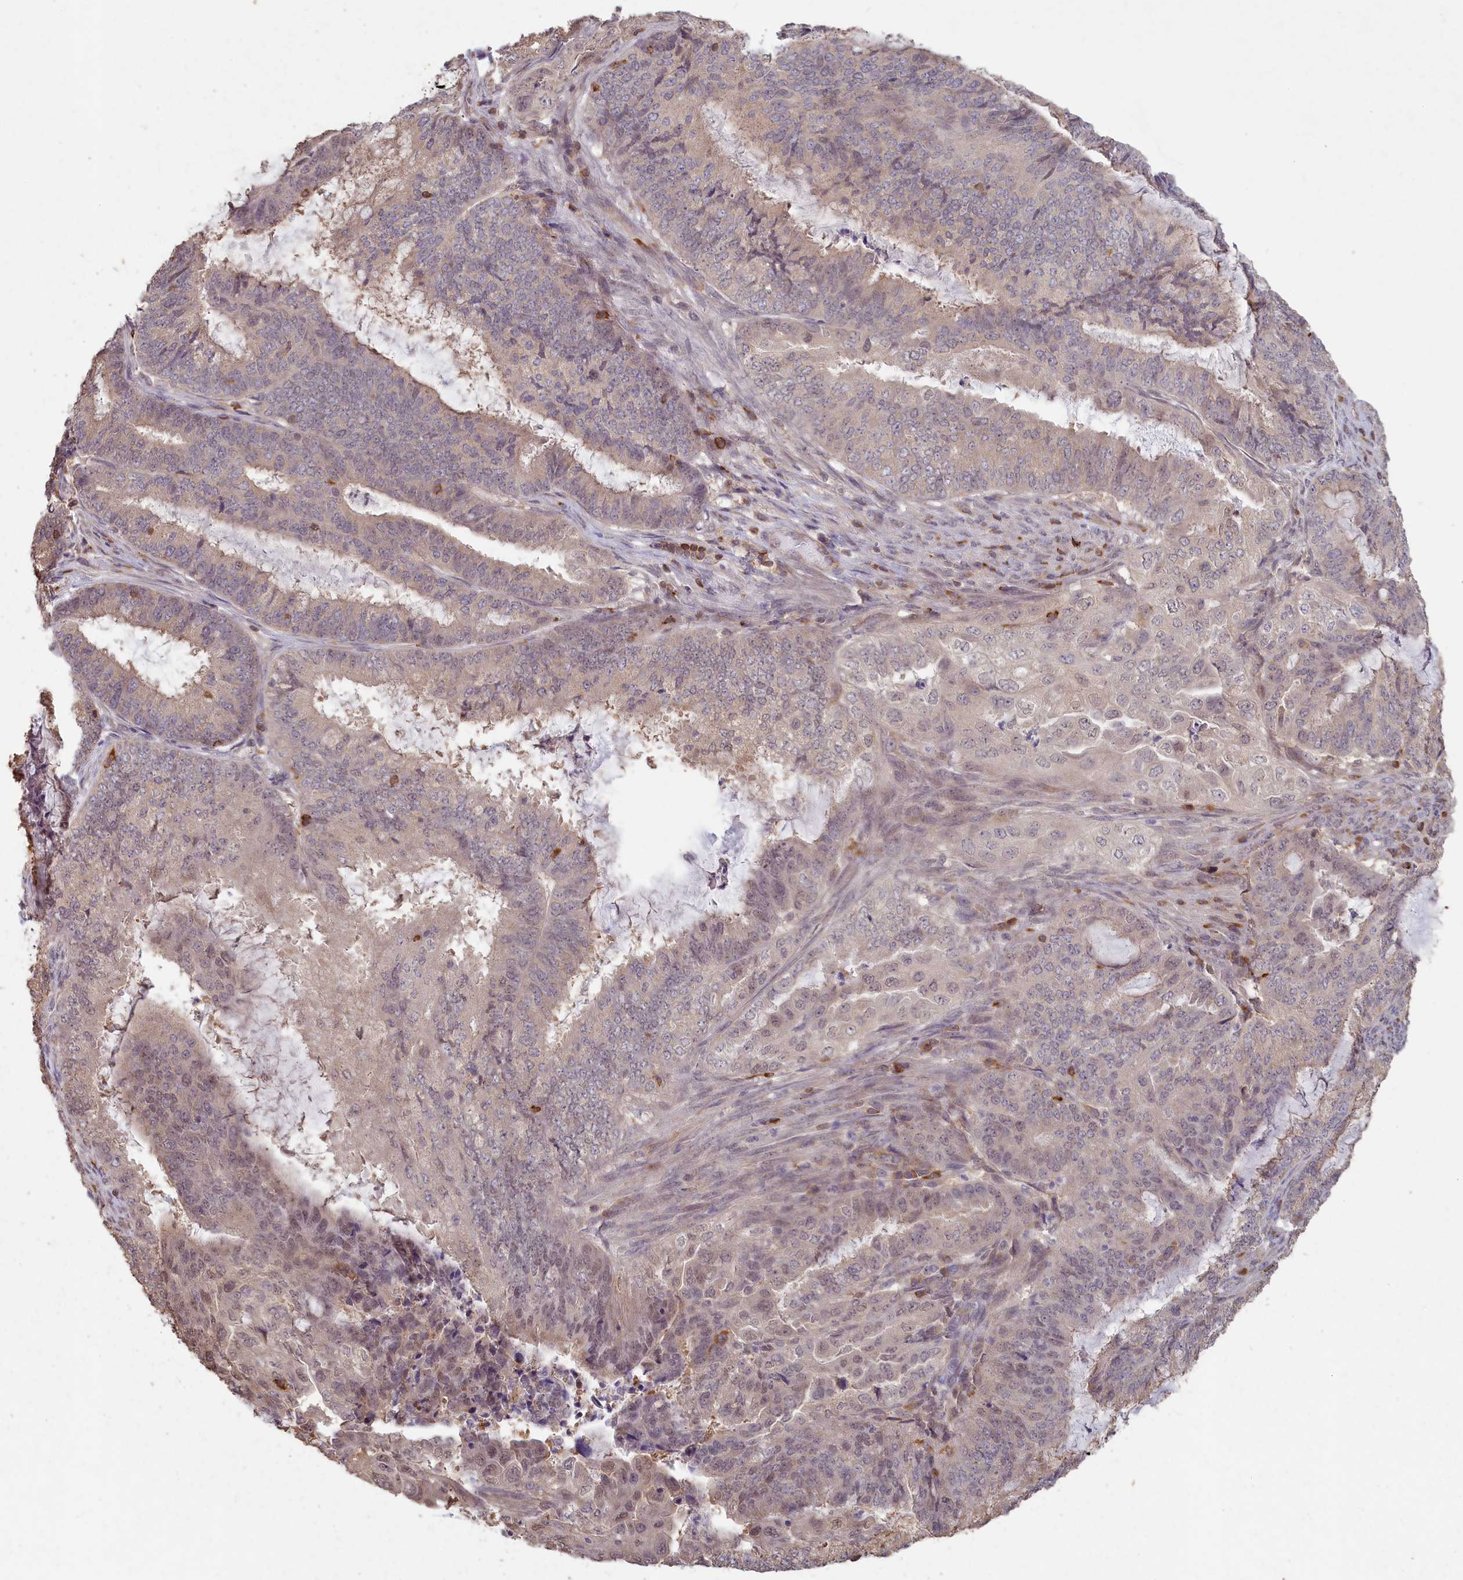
{"staining": {"intensity": "weak", "quantity": "<25%", "location": "cytoplasmic/membranous,nuclear"}, "tissue": "endometrial cancer", "cell_type": "Tumor cells", "image_type": "cancer", "snomed": [{"axis": "morphology", "description": "Adenocarcinoma, NOS"}, {"axis": "topography", "description": "Endometrium"}], "caption": "Immunohistochemical staining of human endometrial adenocarcinoma demonstrates no significant staining in tumor cells.", "gene": "MADD", "patient": {"sex": "female", "age": 51}}